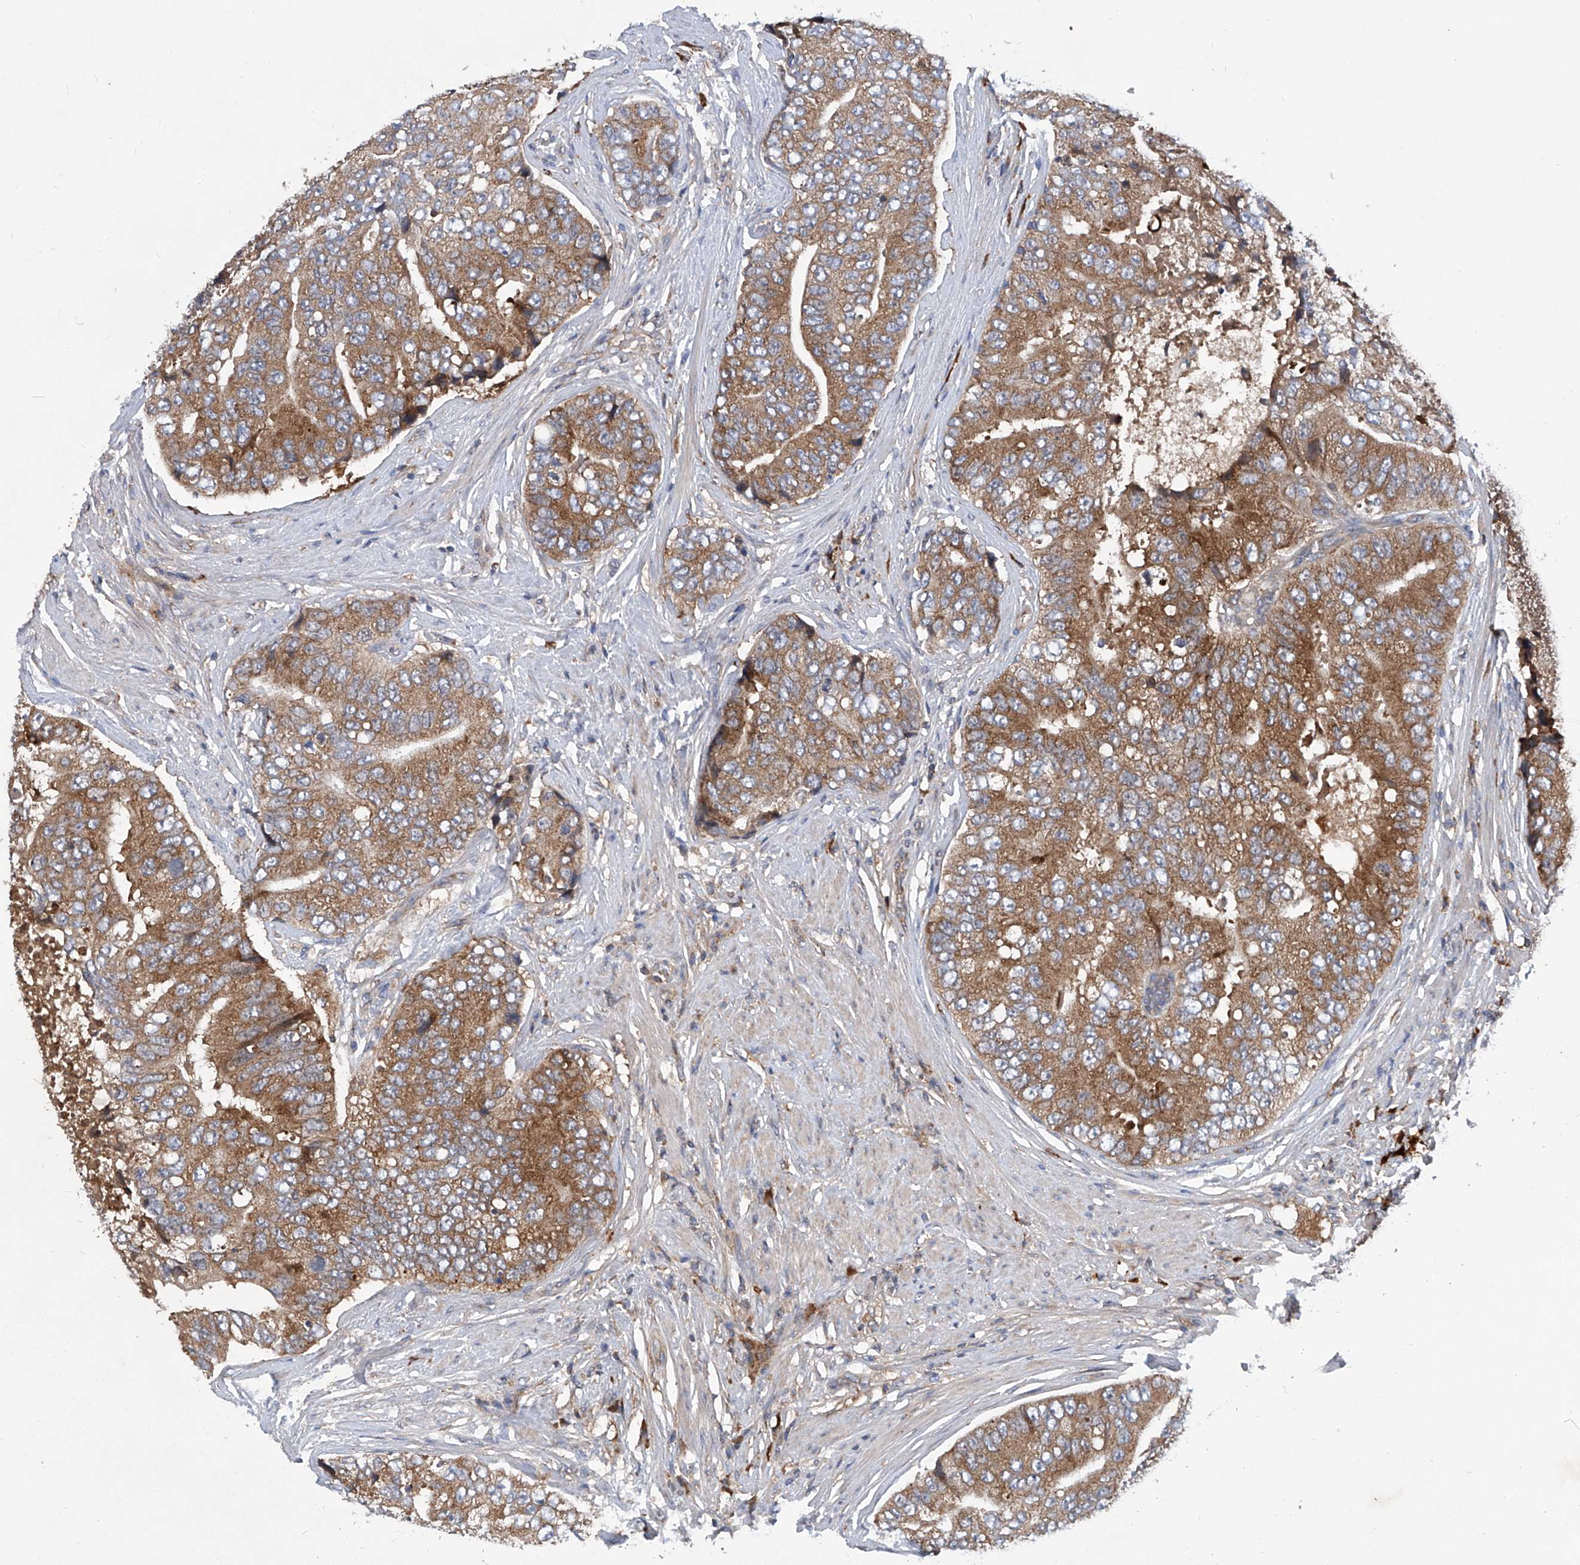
{"staining": {"intensity": "moderate", "quantity": ">75%", "location": "cytoplasmic/membranous"}, "tissue": "prostate cancer", "cell_type": "Tumor cells", "image_type": "cancer", "snomed": [{"axis": "morphology", "description": "Adenocarcinoma, High grade"}, {"axis": "topography", "description": "Prostate"}], "caption": "This is an image of immunohistochemistry (IHC) staining of prostate cancer (adenocarcinoma (high-grade)), which shows moderate expression in the cytoplasmic/membranous of tumor cells.", "gene": "ASCC3", "patient": {"sex": "male", "age": 70}}